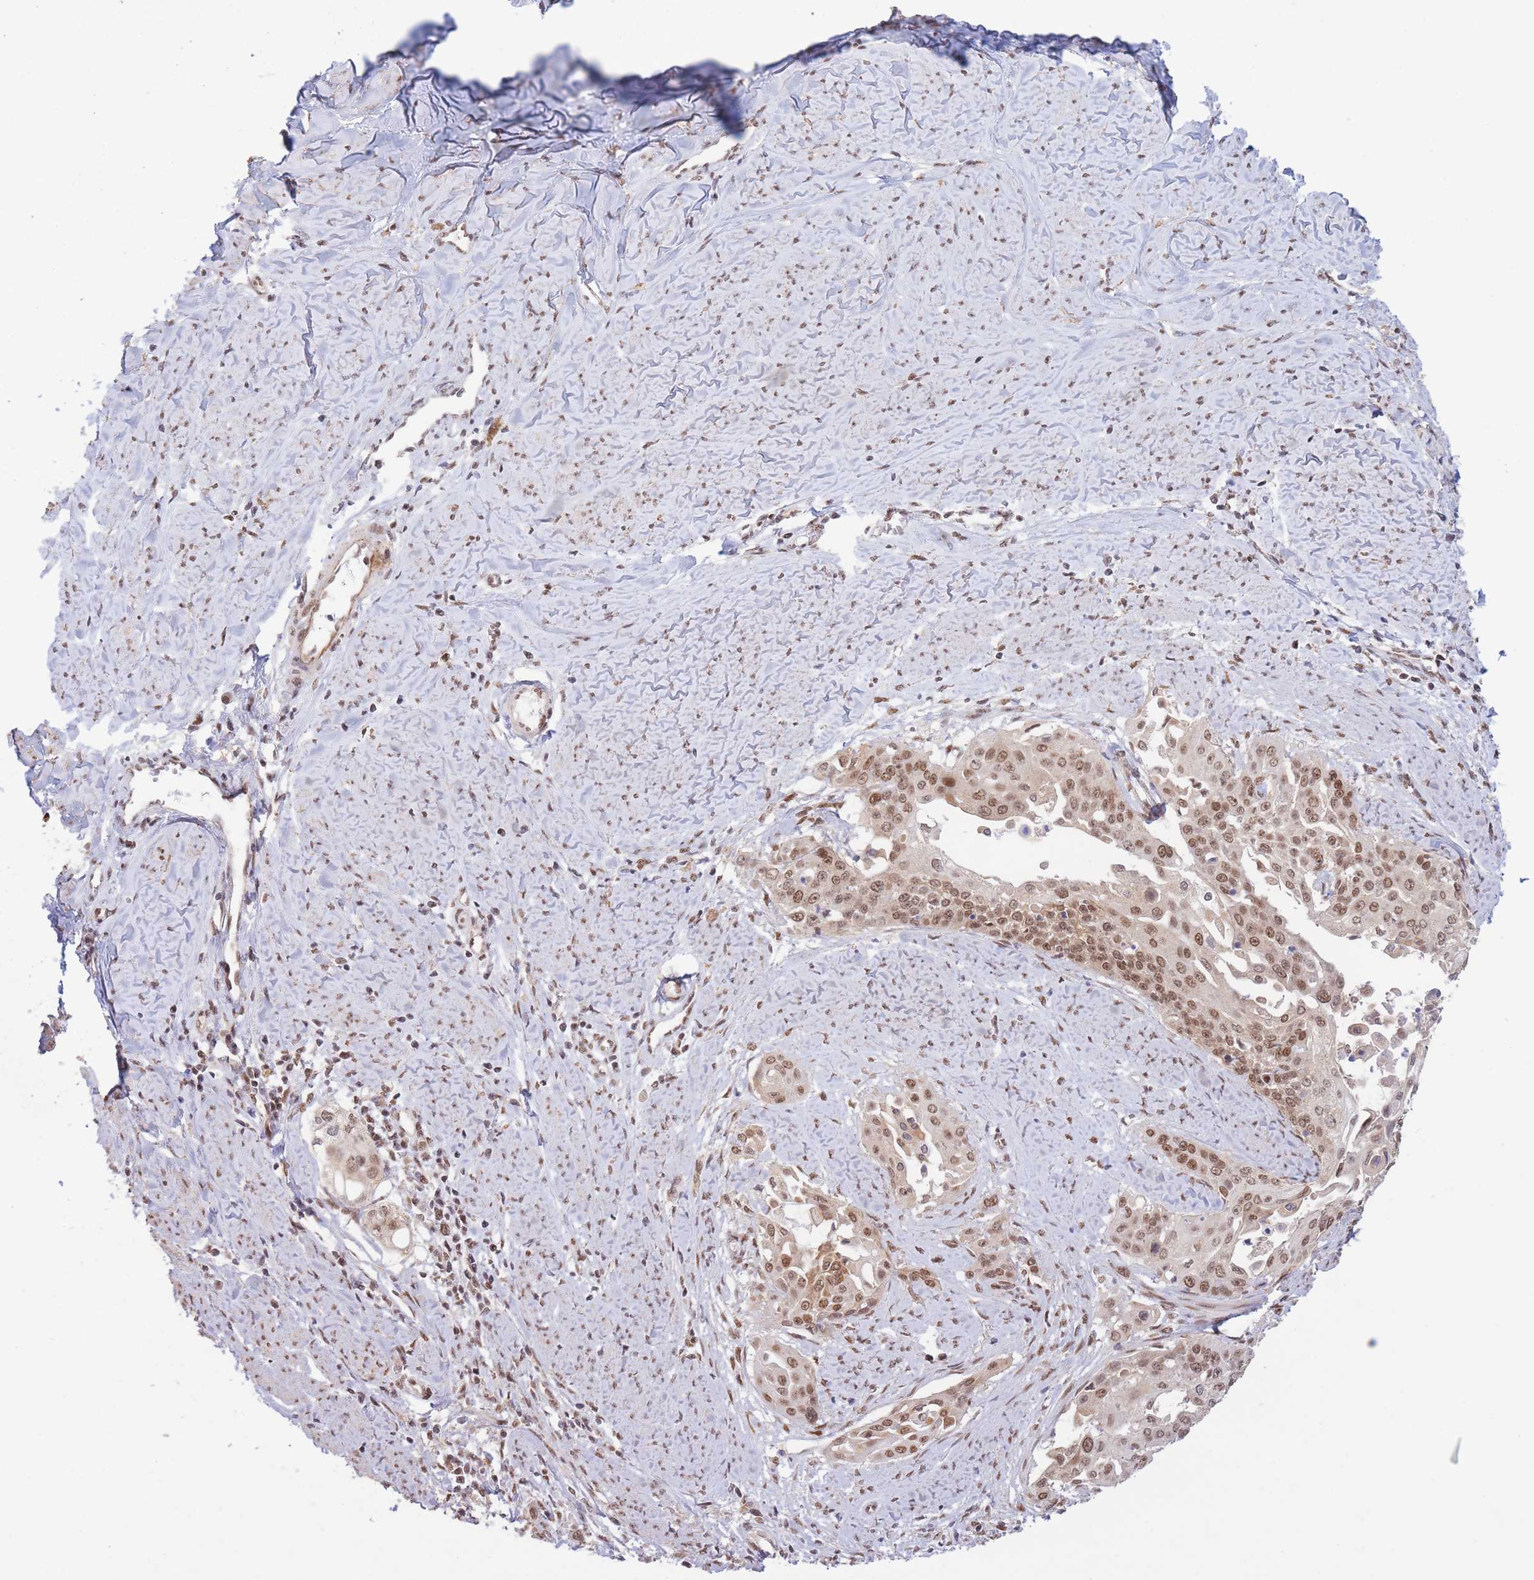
{"staining": {"intensity": "moderate", "quantity": ">75%", "location": "nuclear"}, "tissue": "cervical cancer", "cell_type": "Tumor cells", "image_type": "cancer", "snomed": [{"axis": "morphology", "description": "Squamous cell carcinoma, NOS"}, {"axis": "topography", "description": "Cervix"}], "caption": "Immunohistochemical staining of cervical cancer reveals medium levels of moderate nuclear staining in approximately >75% of tumor cells. The protein is shown in brown color, while the nuclei are stained blue.", "gene": "CARD8", "patient": {"sex": "female", "age": 44}}